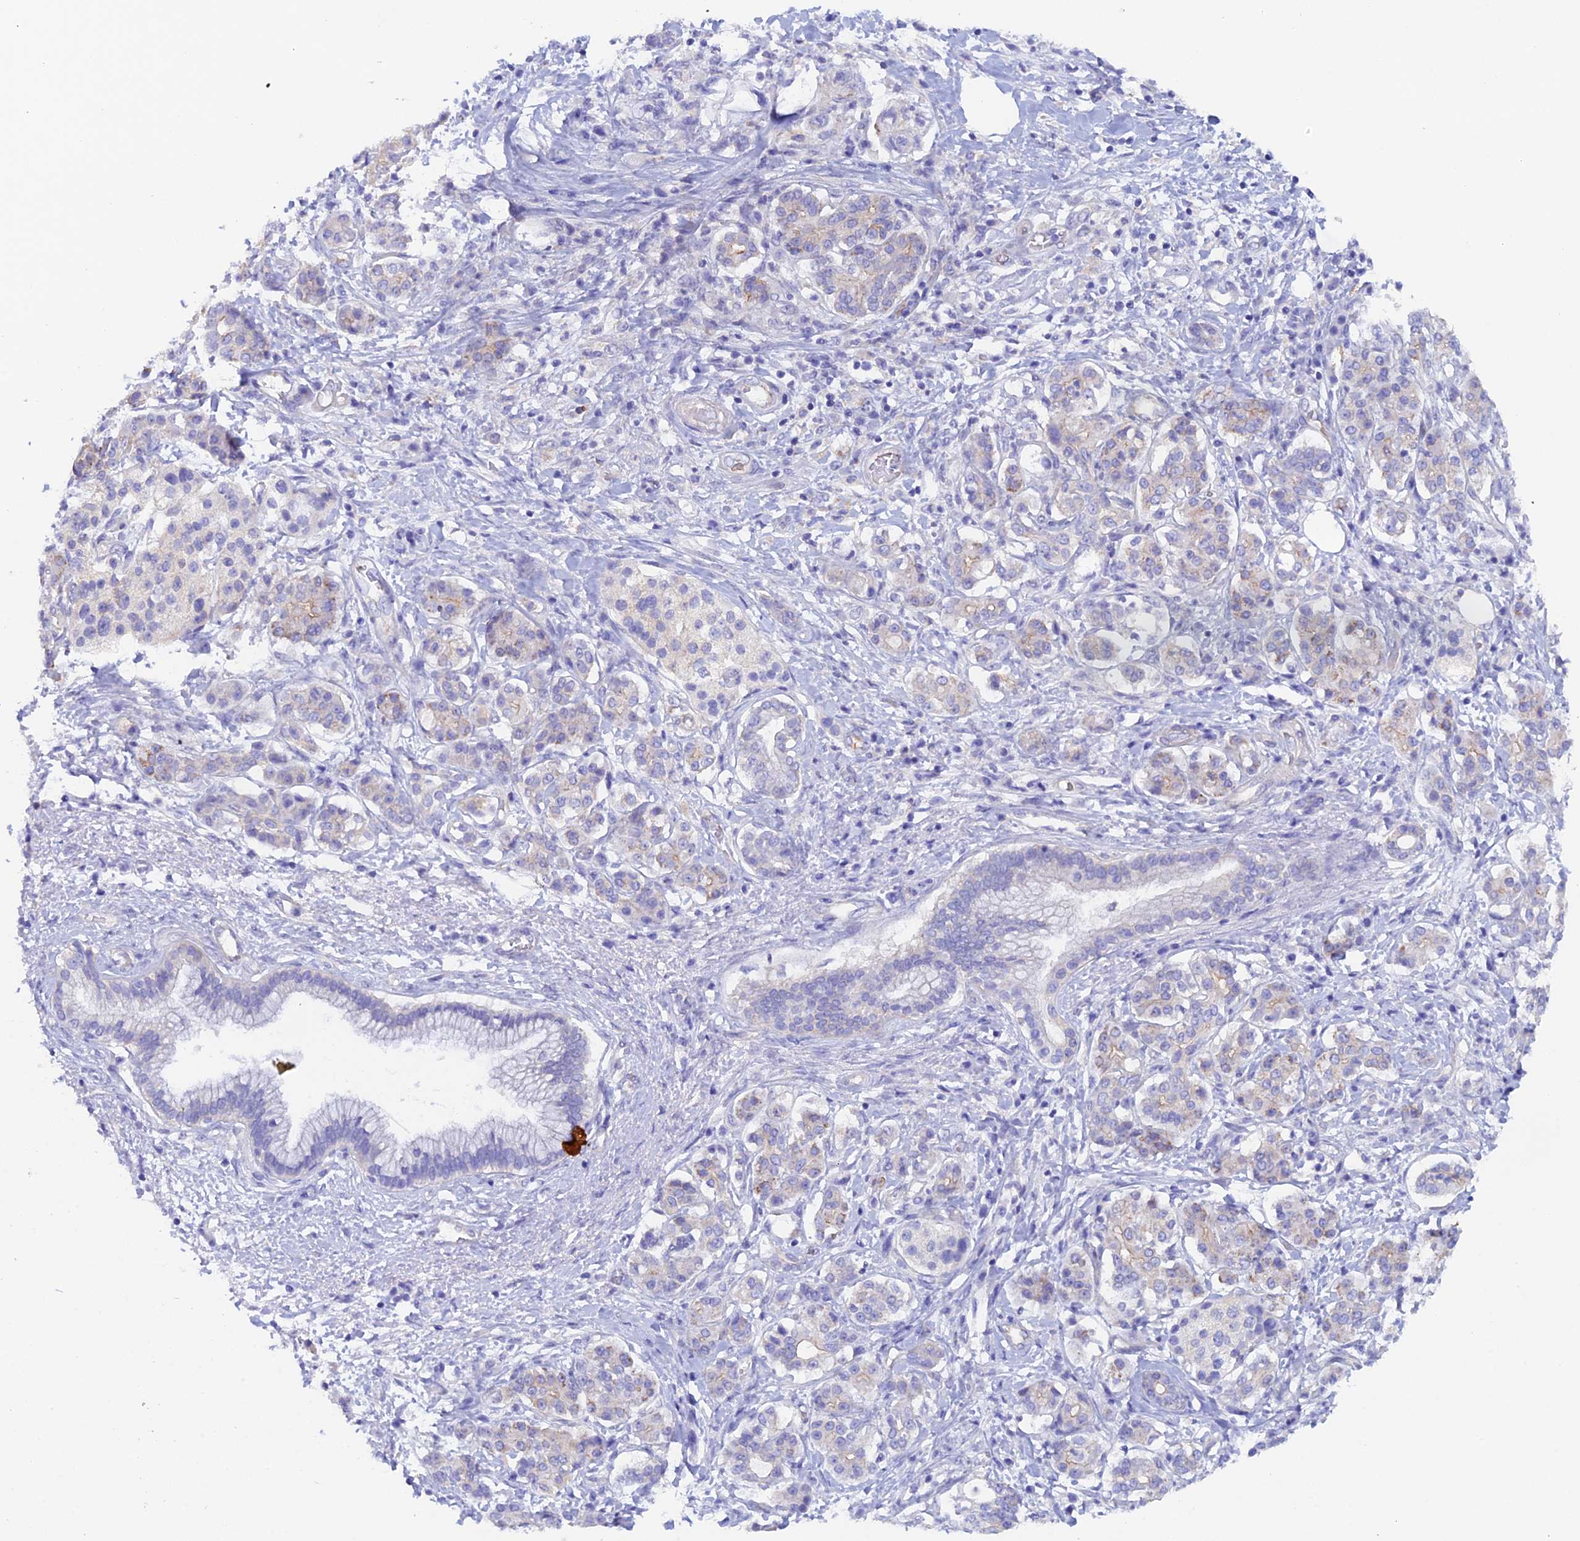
{"staining": {"intensity": "negative", "quantity": "none", "location": "none"}, "tissue": "pancreatic cancer", "cell_type": "Tumor cells", "image_type": "cancer", "snomed": [{"axis": "morphology", "description": "Adenocarcinoma, NOS"}, {"axis": "topography", "description": "Pancreas"}], "caption": "Human pancreatic adenocarcinoma stained for a protein using immunohistochemistry (IHC) demonstrates no expression in tumor cells.", "gene": "FZR1", "patient": {"sex": "female", "age": 73}}